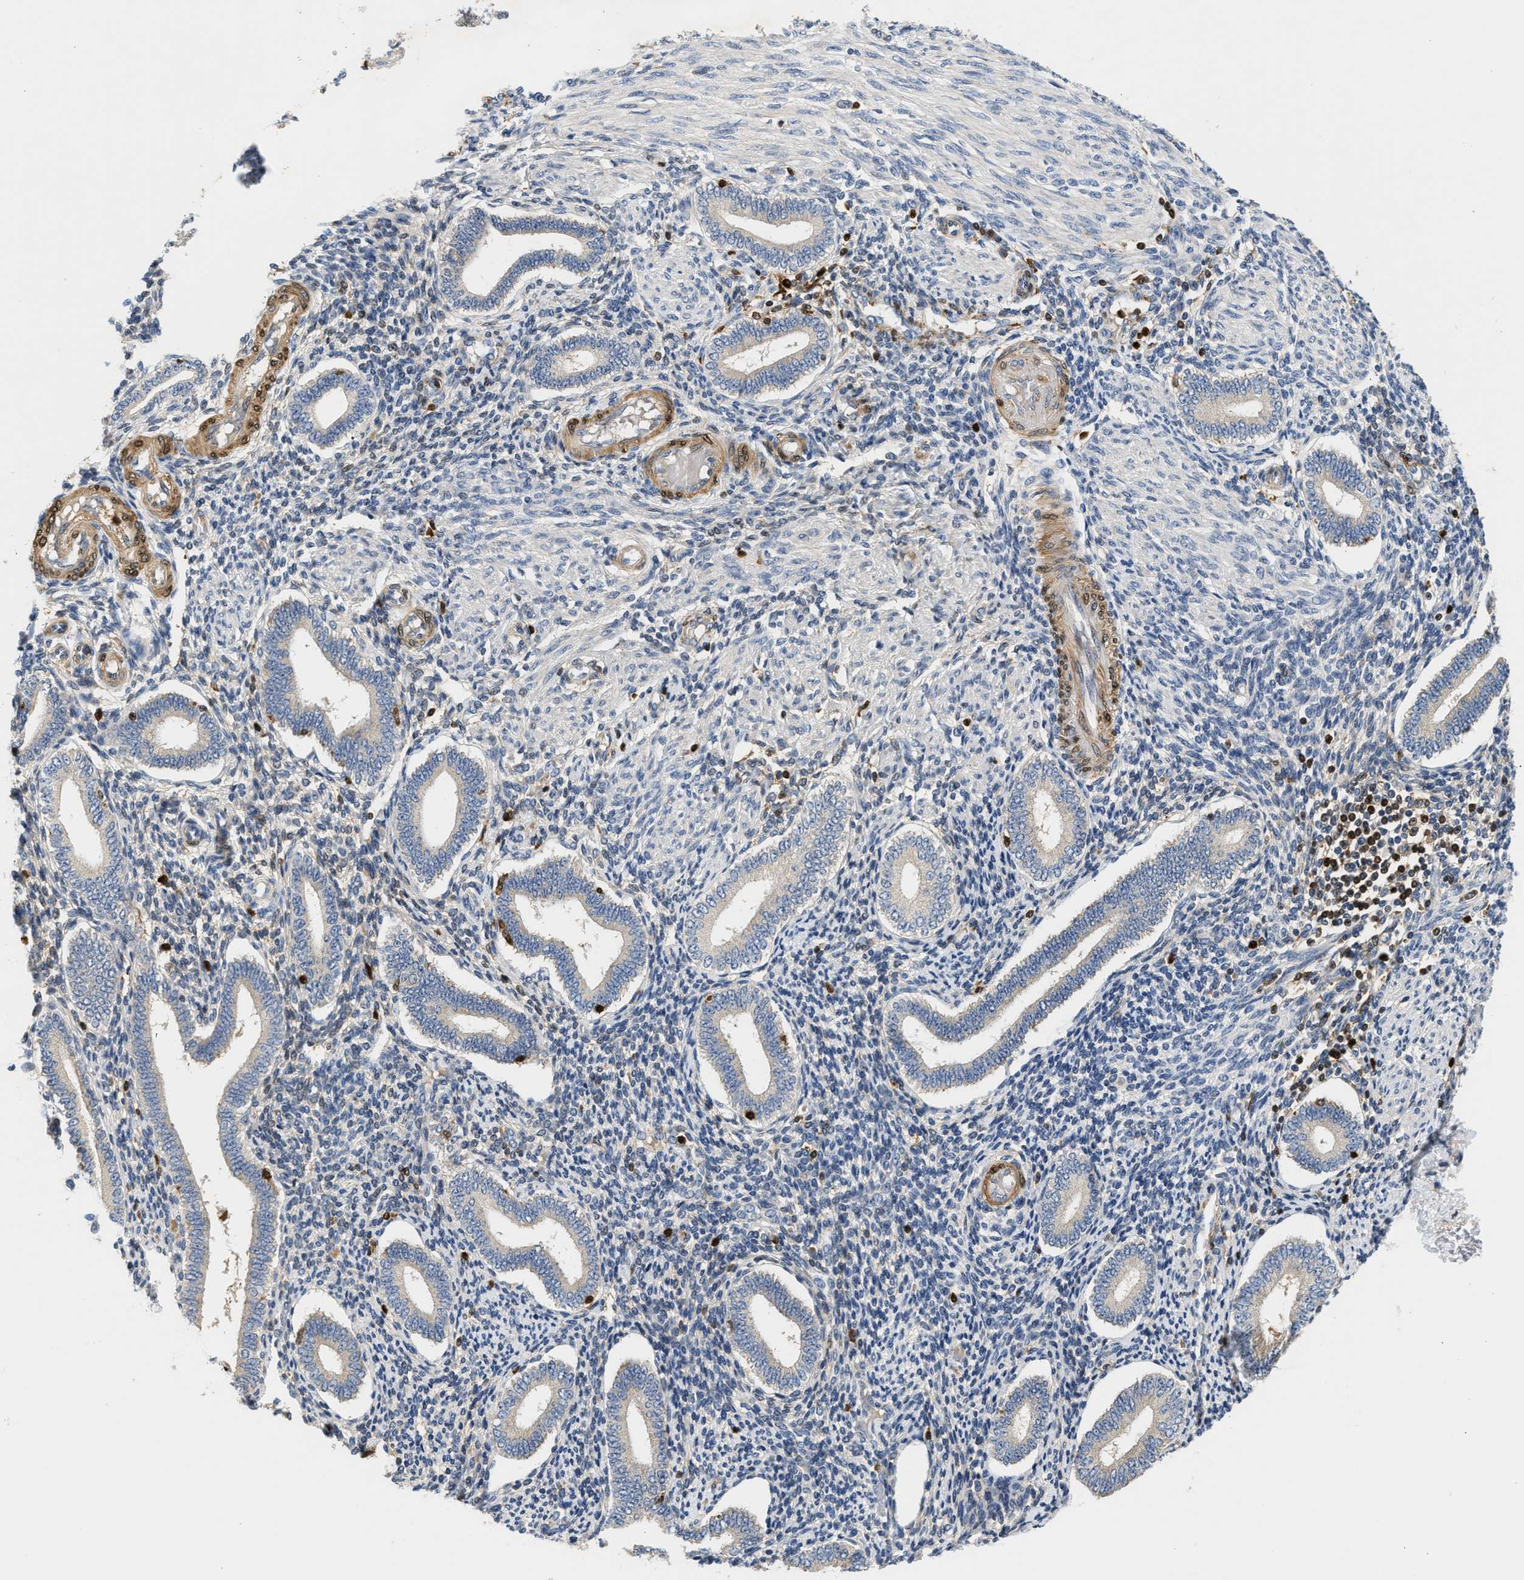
{"staining": {"intensity": "weak", "quantity": "<25%", "location": "cytoplasmic/membranous"}, "tissue": "endometrium", "cell_type": "Cells in endometrial stroma", "image_type": "normal", "snomed": [{"axis": "morphology", "description": "Normal tissue, NOS"}, {"axis": "topography", "description": "Endometrium"}], "caption": "A high-resolution image shows immunohistochemistry (IHC) staining of benign endometrium, which shows no significant expression in cells in endometrial stroma.", "gene": "SLIT2", "patient": {"sex": "female", "age": 42}}